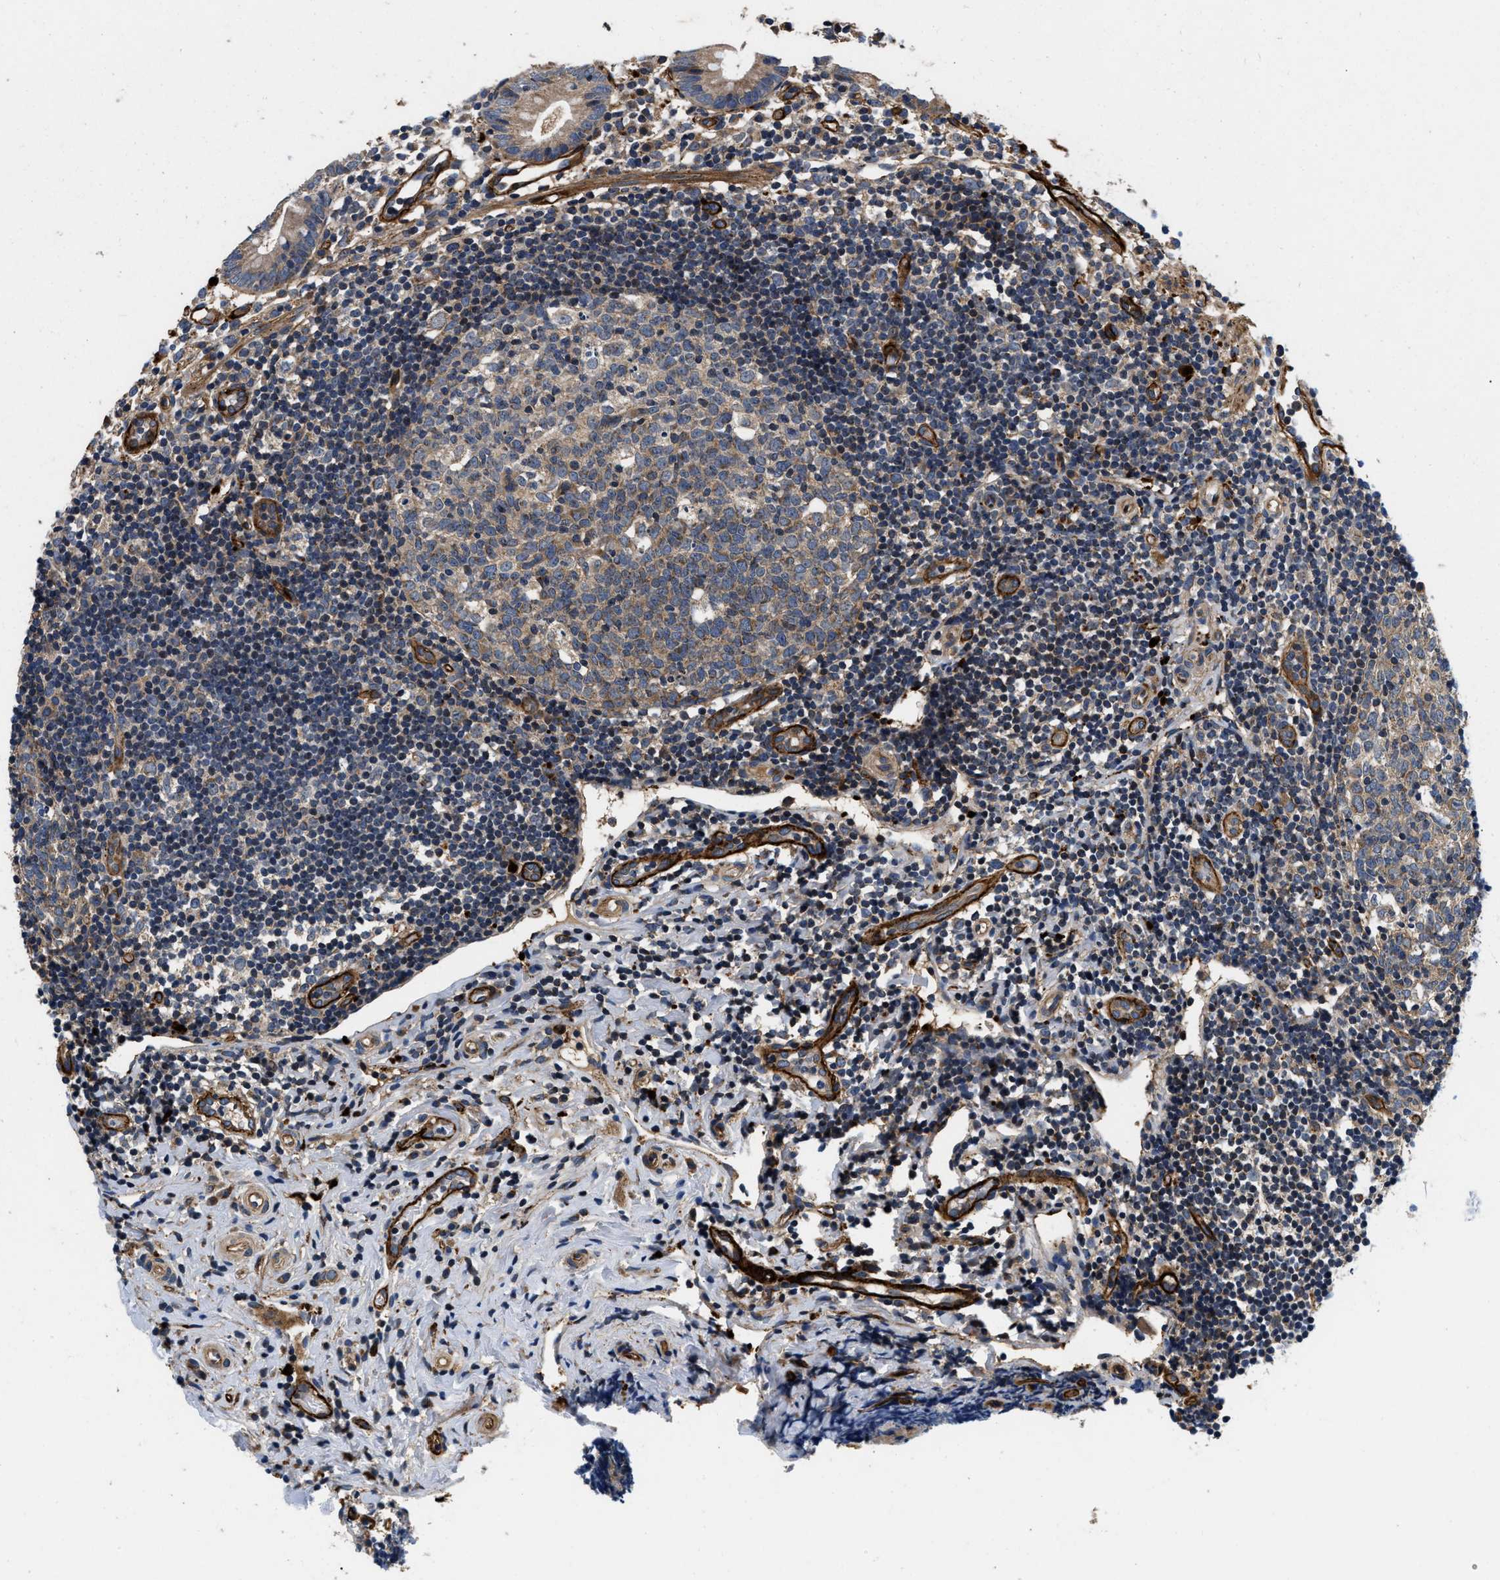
{"staining": {"intensity": "moderate", "quantity": ">75%", "location": "cytoplasmic/membranous"}, "tissue": "appendix", "cell_type": "Glandular cells", "image_type": "normal", "snomed": [{"axis": "morphology", "description": "Normal tissue, NOS"}, {"axis": "topography", "description": "Appendix"}], "caption": "IHC staining of unremarkable appendix, which displays medium levels of moderate cytoplasmic/membranous expression in about >75% of glandular cells indicating moderate cytoplasmic/membranous protein staining. The staining was performed using DAB (brown) for protein detection and nuclei were counterstained in hematoxylin (blue).", "gene": "NME6", "patient": {"sex": "female", "age": 20}}